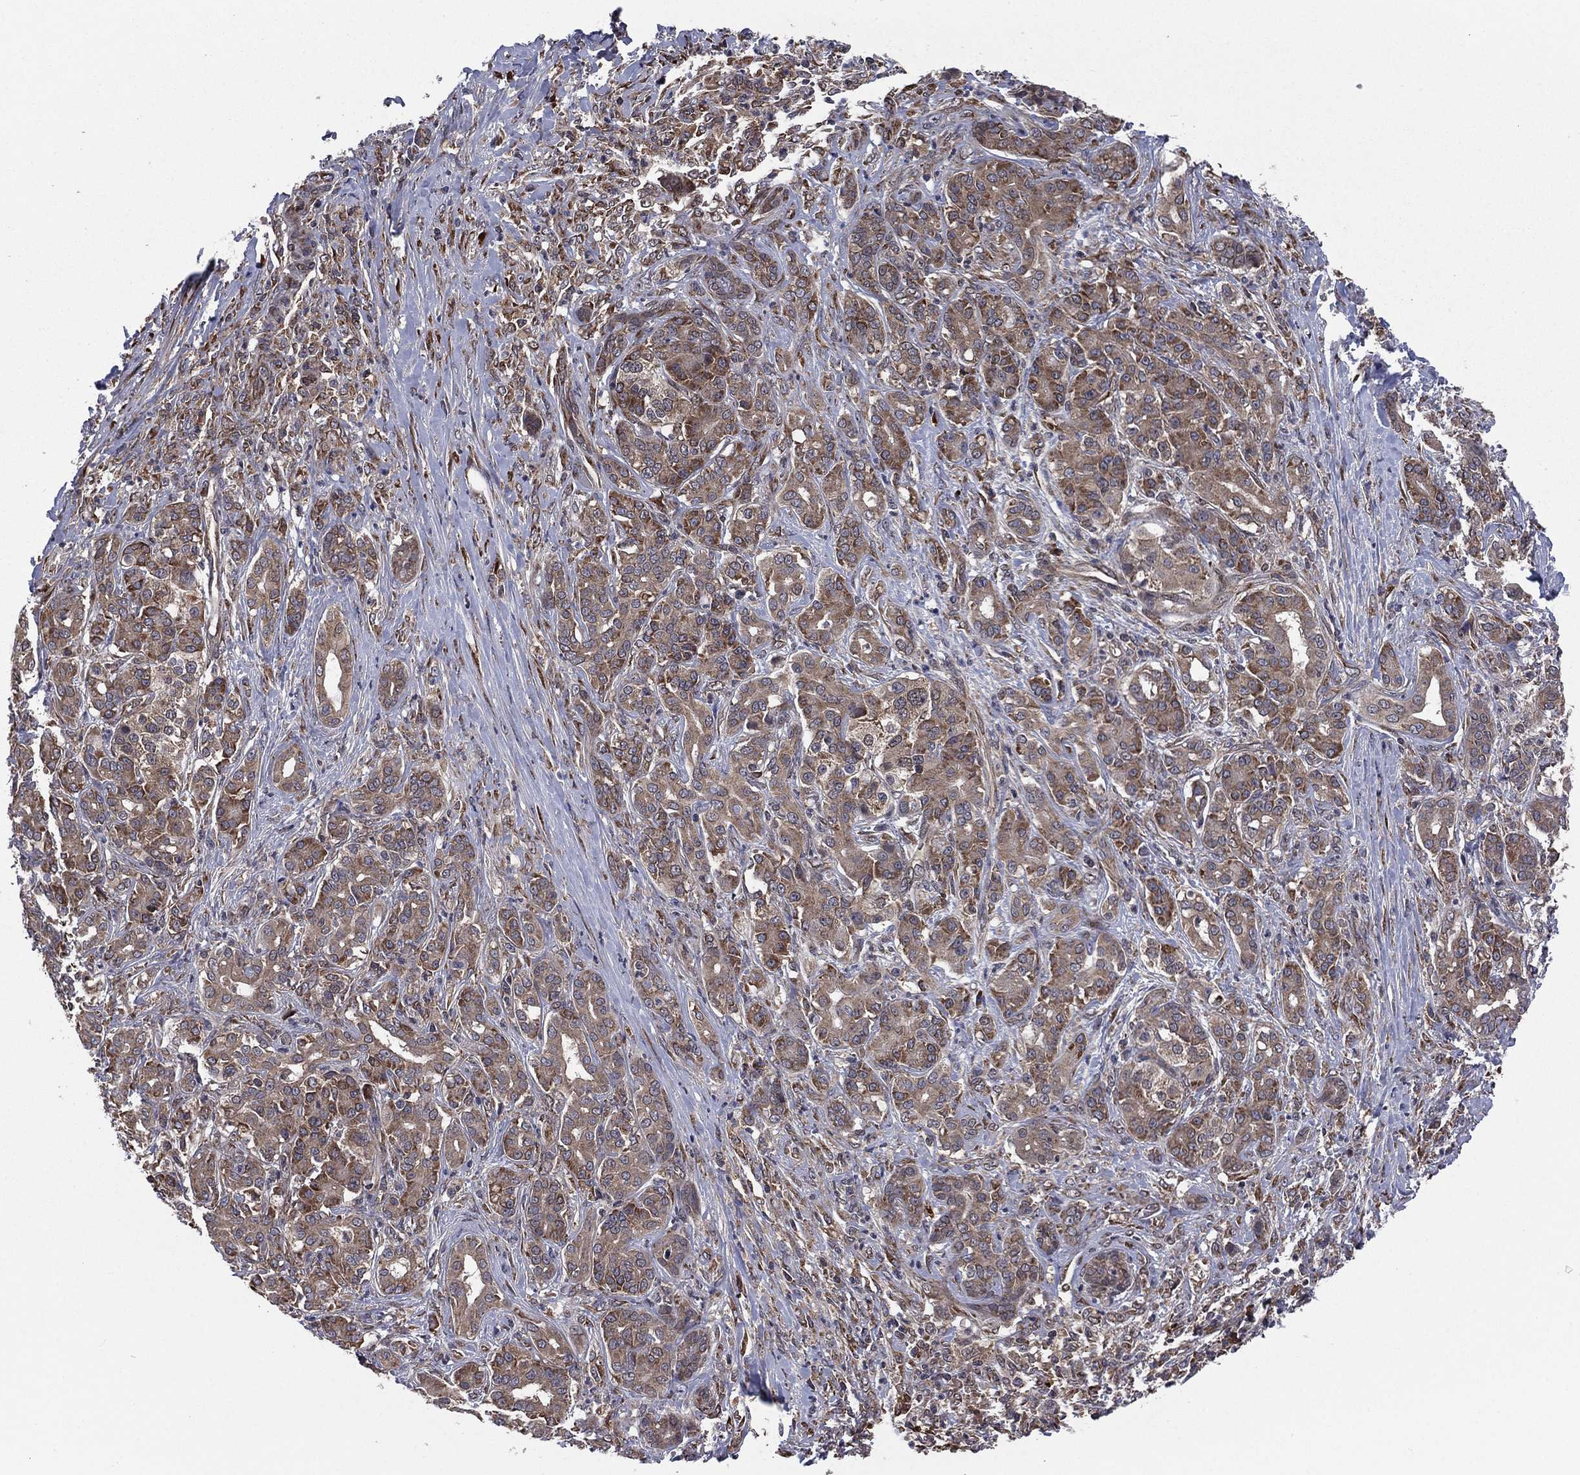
{"staining": {"intensity": "moderate", "quantity": ">75%", "location": "cytoplasmic/membranous"}, "tissue": "pancreatic cancer", "cell_type": "Tumor cells", "image_type": "cancer", "snomed": [{"axis": "morphology", "description": "Normal tissue, NOS"}, {"axis": "morphology", "description": "Inflammation, NOS"}, {"axis": "morphology", "description": "Adenocarcinoma, NOS"}, {"axis": "topography", "description": "Pancreas"}], "caption": "This photomicrograph displays pancreatic cancer stained with immunohistochemistry to label a protein in brown. The cytoplasmic/membranous of tumor cells show moderate positivity for the protein. Nuclei are counter-stained blue.", "gene": "C2orf76", "patient": {"sex": "male", "age": 57}}